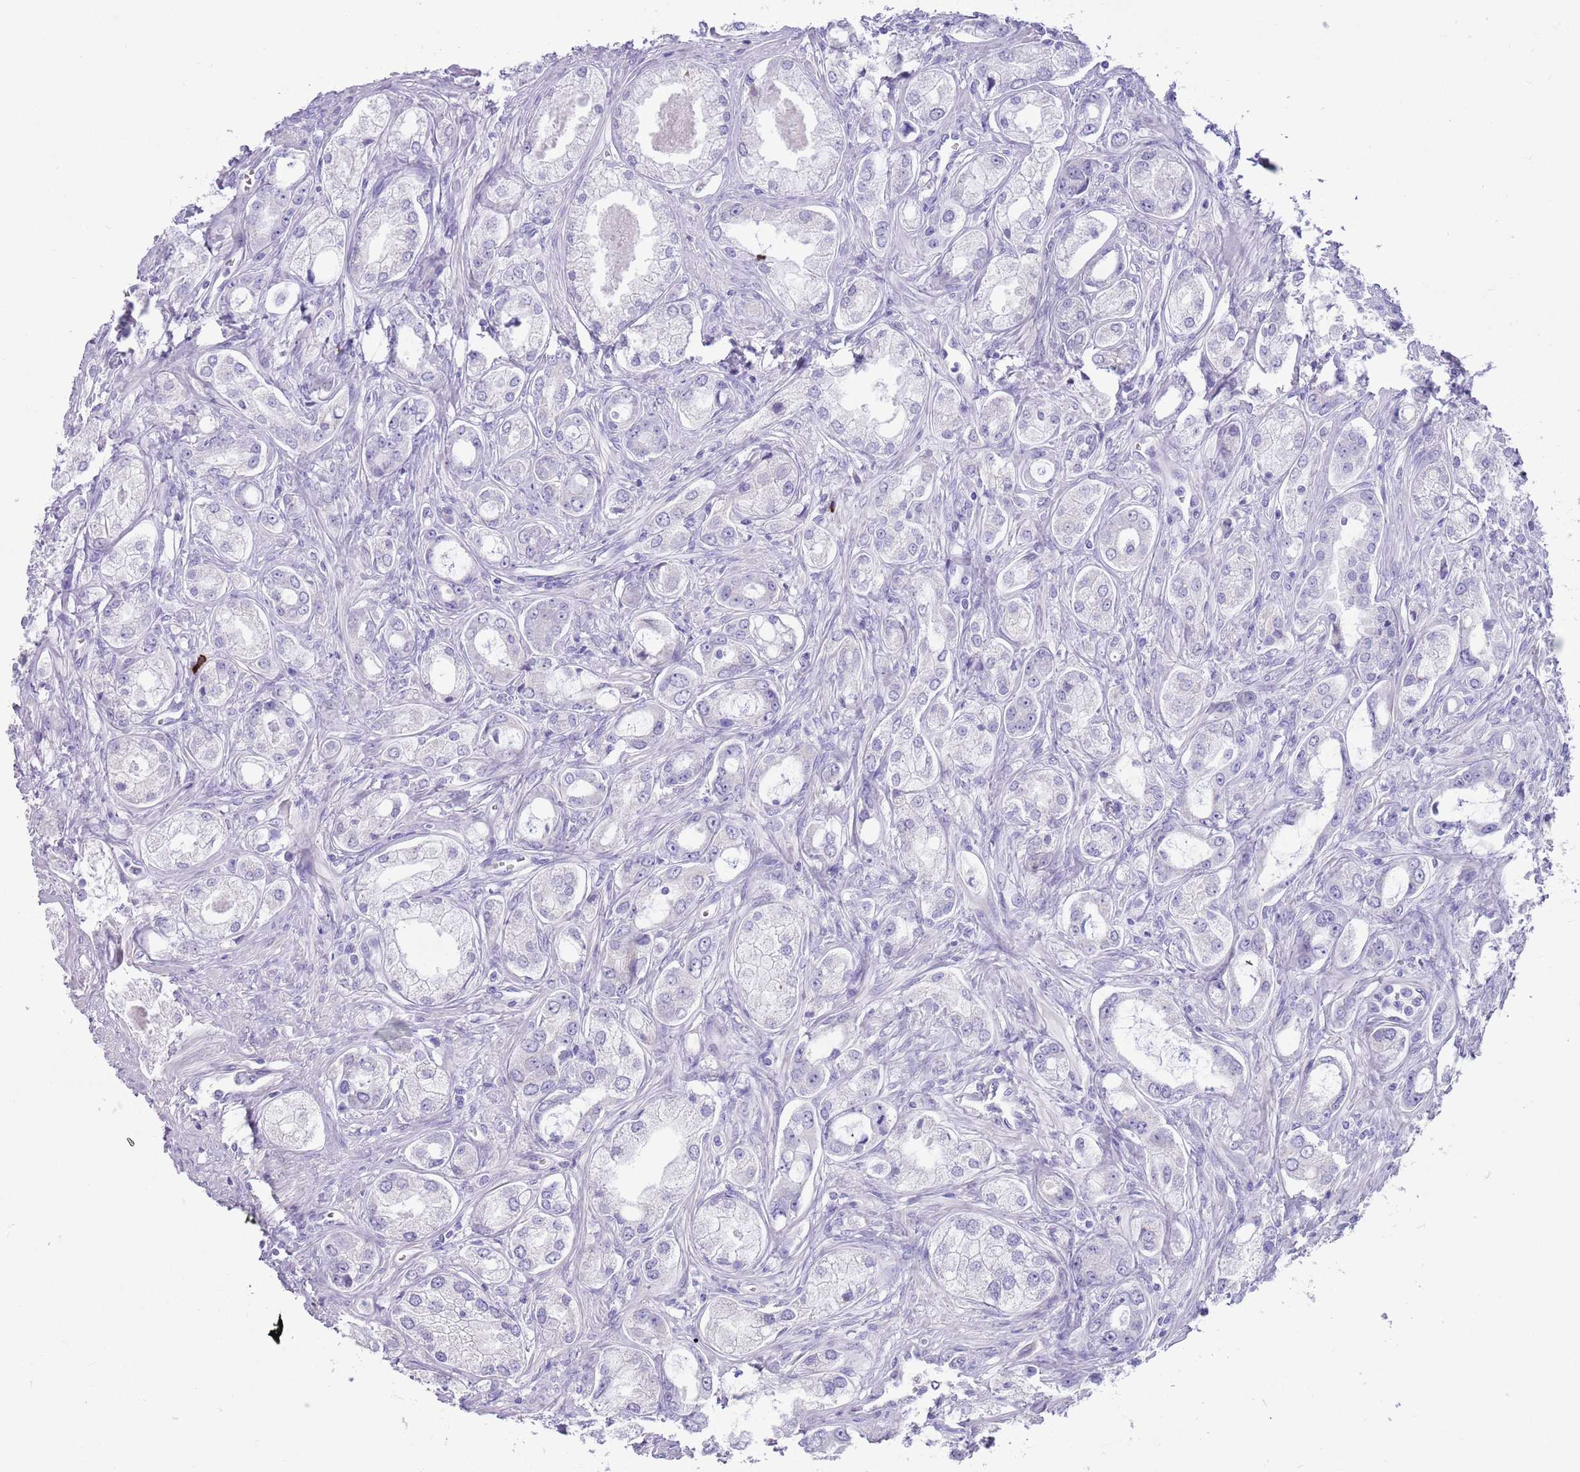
{"staining": {"intensity": "negative", "quantity": "none", "location": "none"}, "tissue": "prostate cancer", "cell_type": "Tumor cells", "image_type": "cancer", "snomed": [{"axis": "morphology", "description": "Adenocarcinoma, Low grade"}, {"axis": "topography", "description": "Prostate"}], "caption": "IHC photomicrograph of neoplastic tissue: prostate low-grade adenocarcinoma stained with DAB exhibits no significant protein positivity in tumor cells.", "gene": "LY6G5B", "patient": {"sex": "male", "age": 68}}